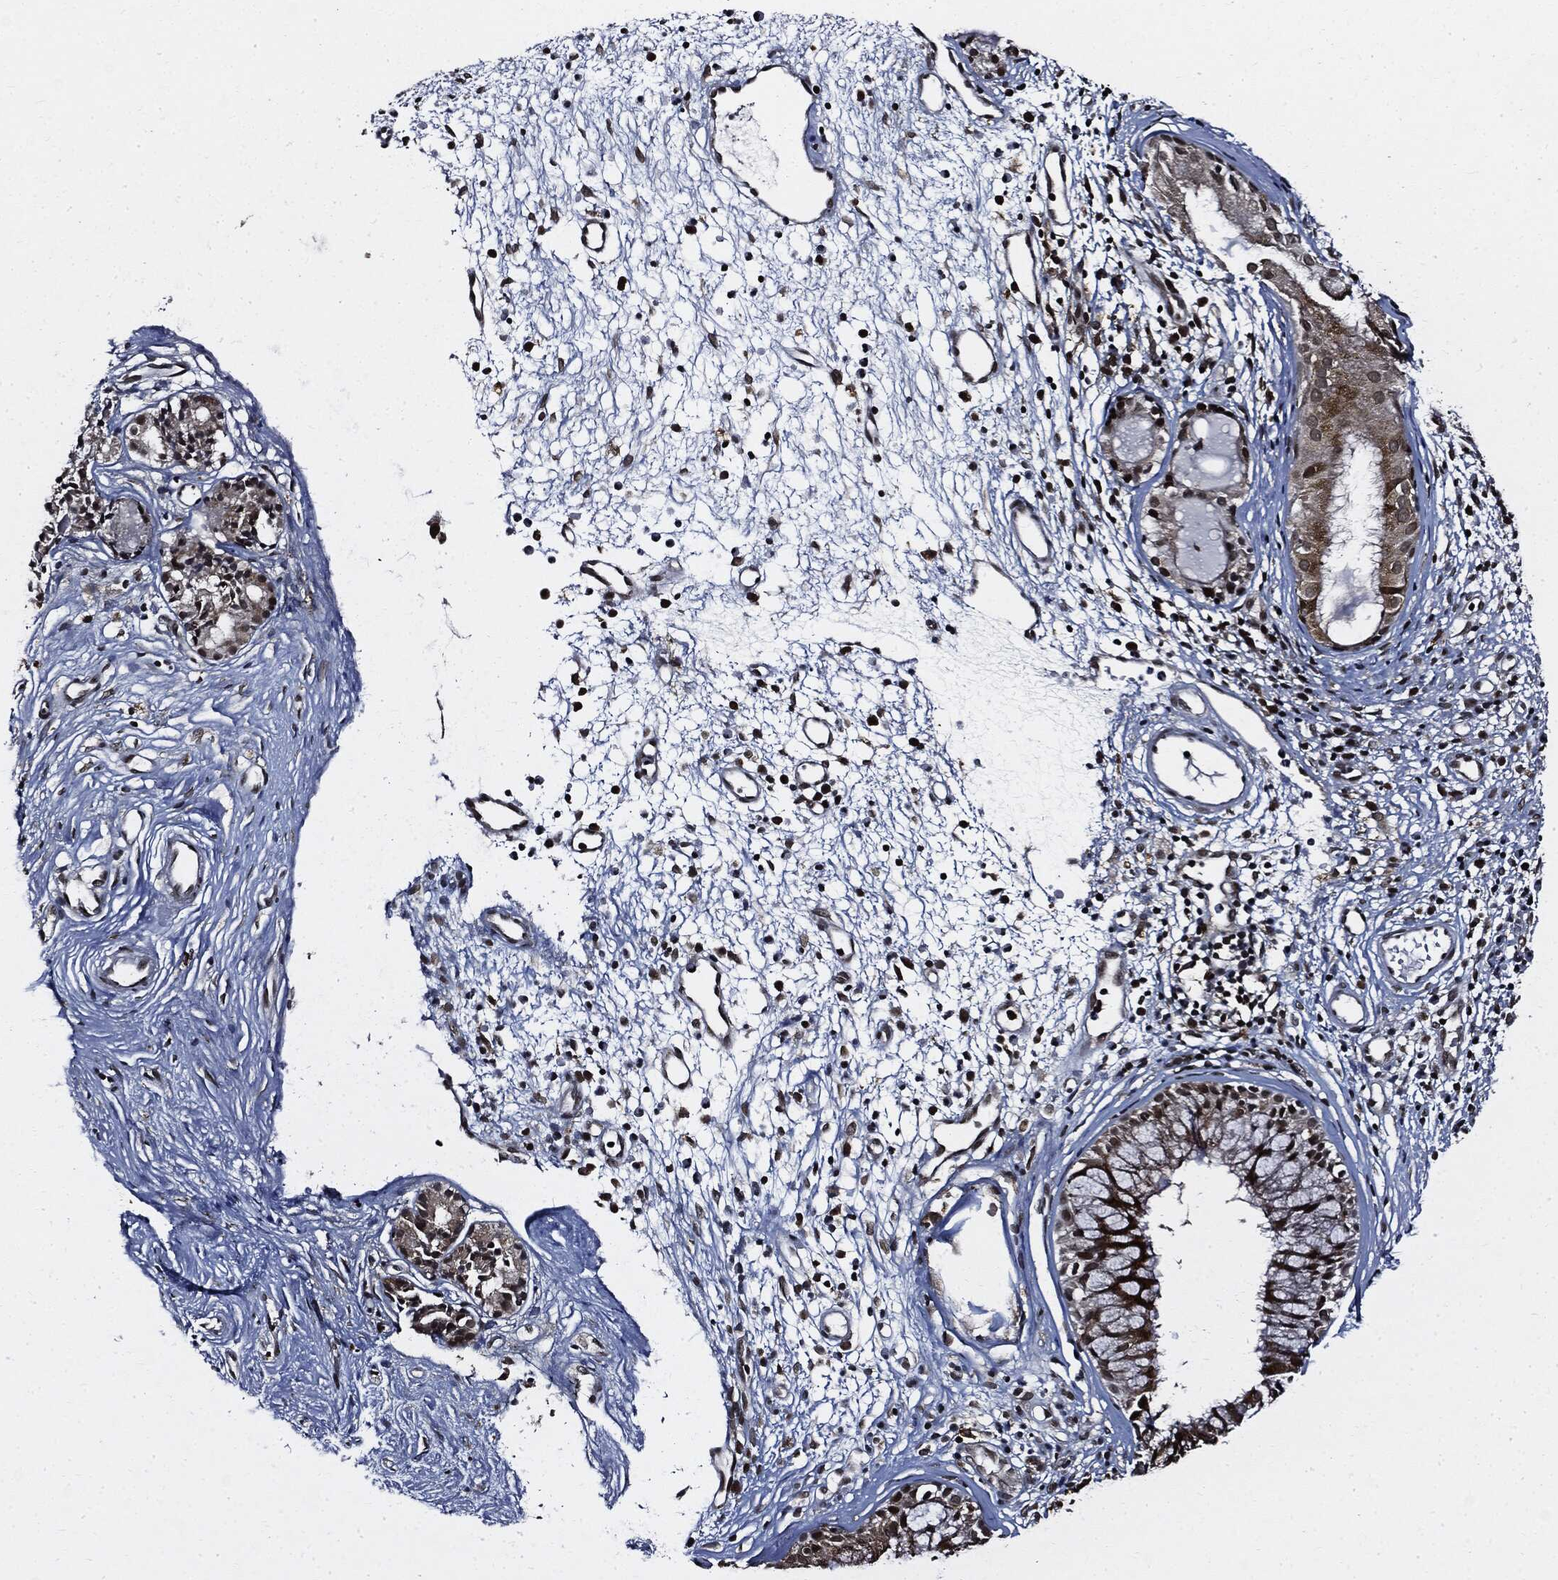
{"staining": {"intensity": "strong", "quantity": "25%-75%", "location": "cytoplasmic/membranous,nuclear"}, "tissue": "nasopharynx", "cell_type": "Respiratory epithelial cells", "image_type": "normal", "snomed": [{"axis": "morphology", "description": "Normal tissue, NOS"}, {"axis": "topography", "description": "Nasopharynx"}], "caption": "Benign nasopharynx exhibits strong cytoplasmic/membranous,nuclear staining in about 25%-75% of respiratory epithelial cells, visualized by immunohistochemistry. (IHC, brightfield microscopy, high magnification).", "gene": "SUGT1", "patient": {"sex": "male", "age": 77}}